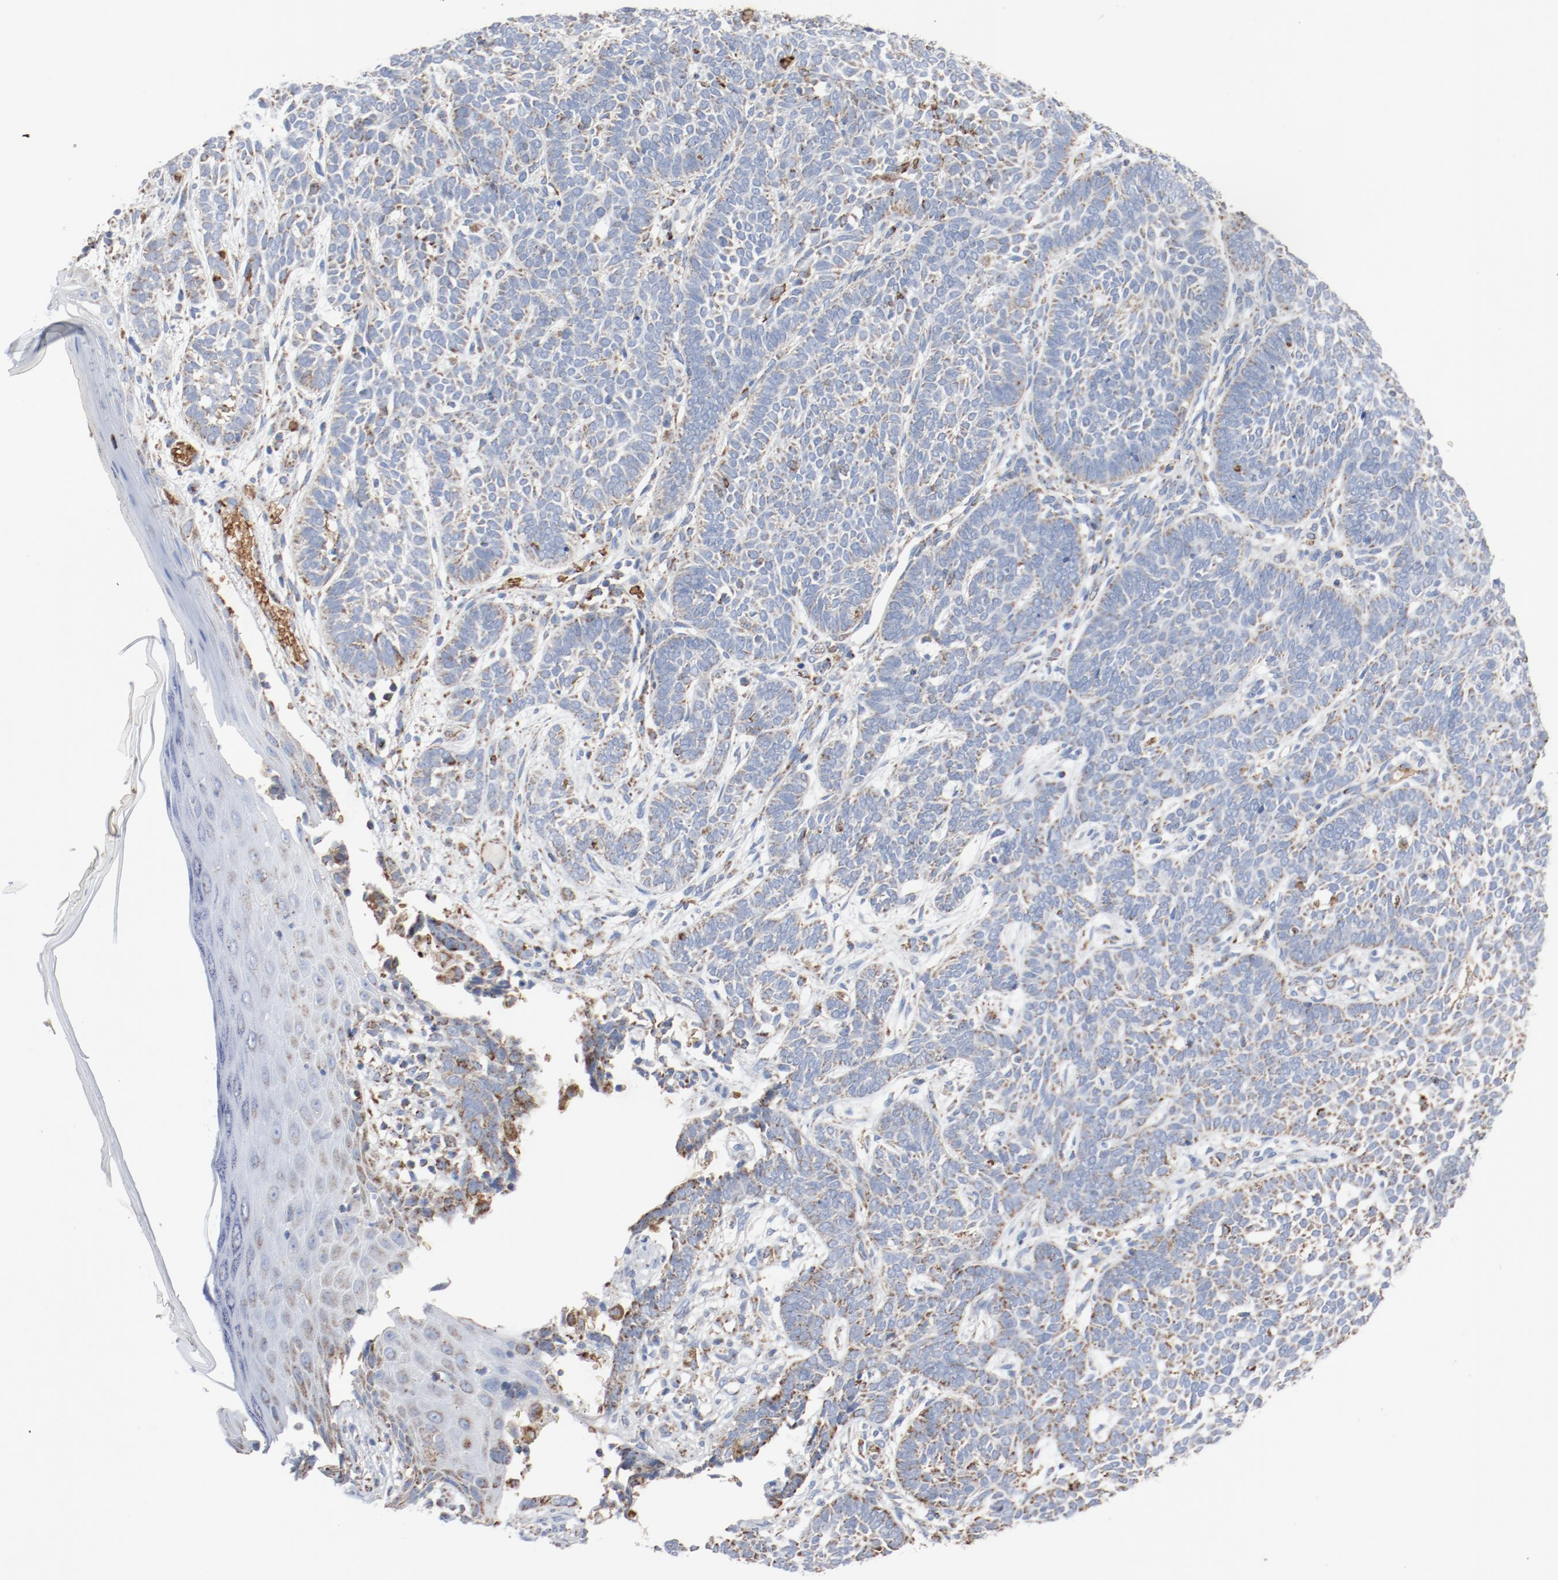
{"staining": {"intensity": "weak", "quantity": "<25%", "location": "cytoplasmic/membranous"}, "tissue": "skin cancer", "cell_type": "Tumor cells", "image_type": "cancer", "snomed": [{"axis": "morphology", "description": "Normal tissue, NOS"}, {"axis": "morphology", "description": "Basal cell carcinoma"}, {"axis": "topography", "description": "Skin"}], "caption": "Tumor cells show no significant positivity in skin basal cell carcinoma.", "gene": "NDUFB8", "patient": {"sex": "male", "age": 87}}